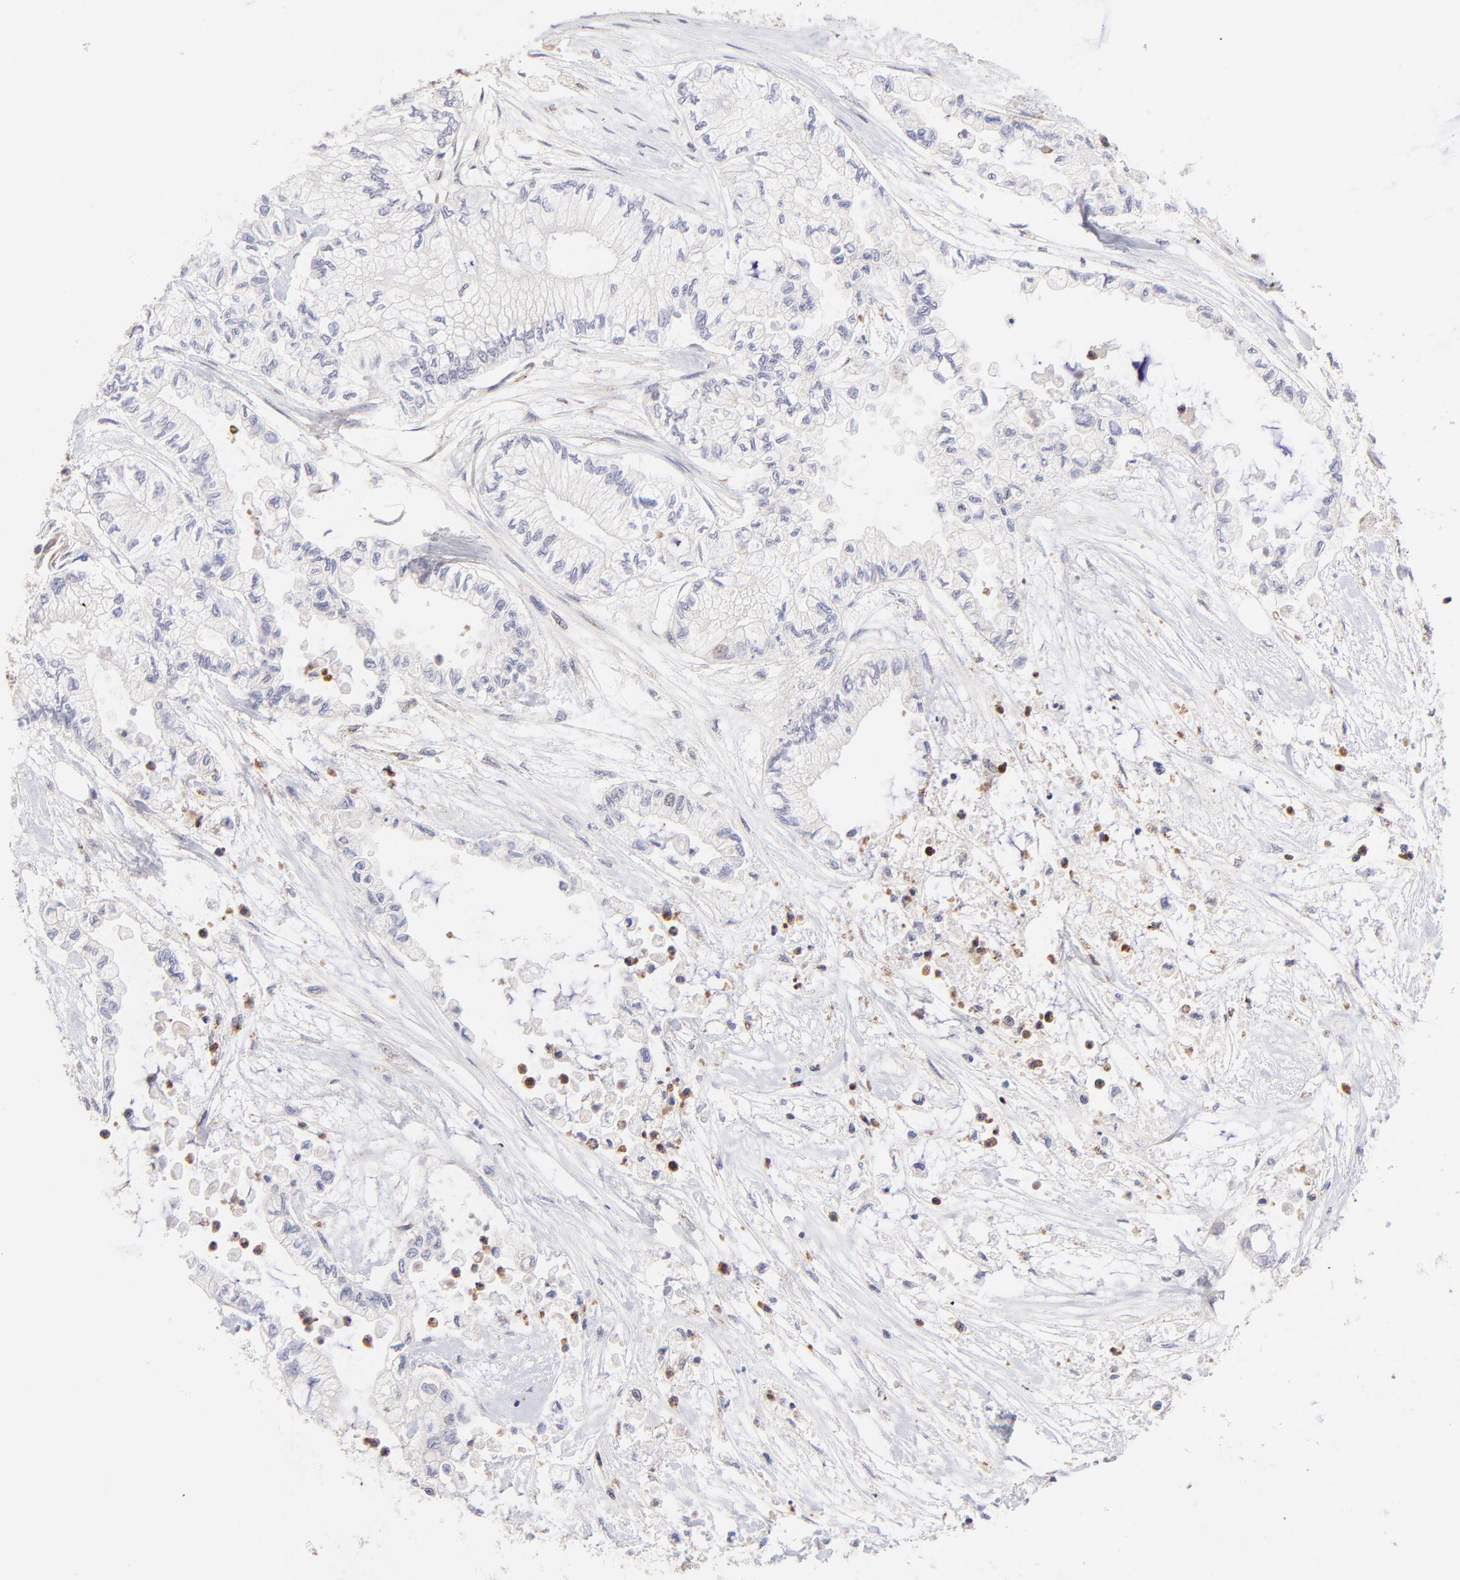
{"staining": {"intensity": "negative", "quantity": "none", "location": "none"}, "tissue": "pancreatic cancer", "cell_type": "Tumor cells", "image_type": "cancer", "snomed": [{"axis": "morphology", "description": "Adenocarcinoma, NOS"}, {"axis": "topography", "description": "Pancreas"}], "caption": "Pancreatic adenocarcinoma was stained to show a protein in brown. There is no significant expression in tumor cells.", "gene": "MED12", "patient": {"sex": "male", "age": 79}}